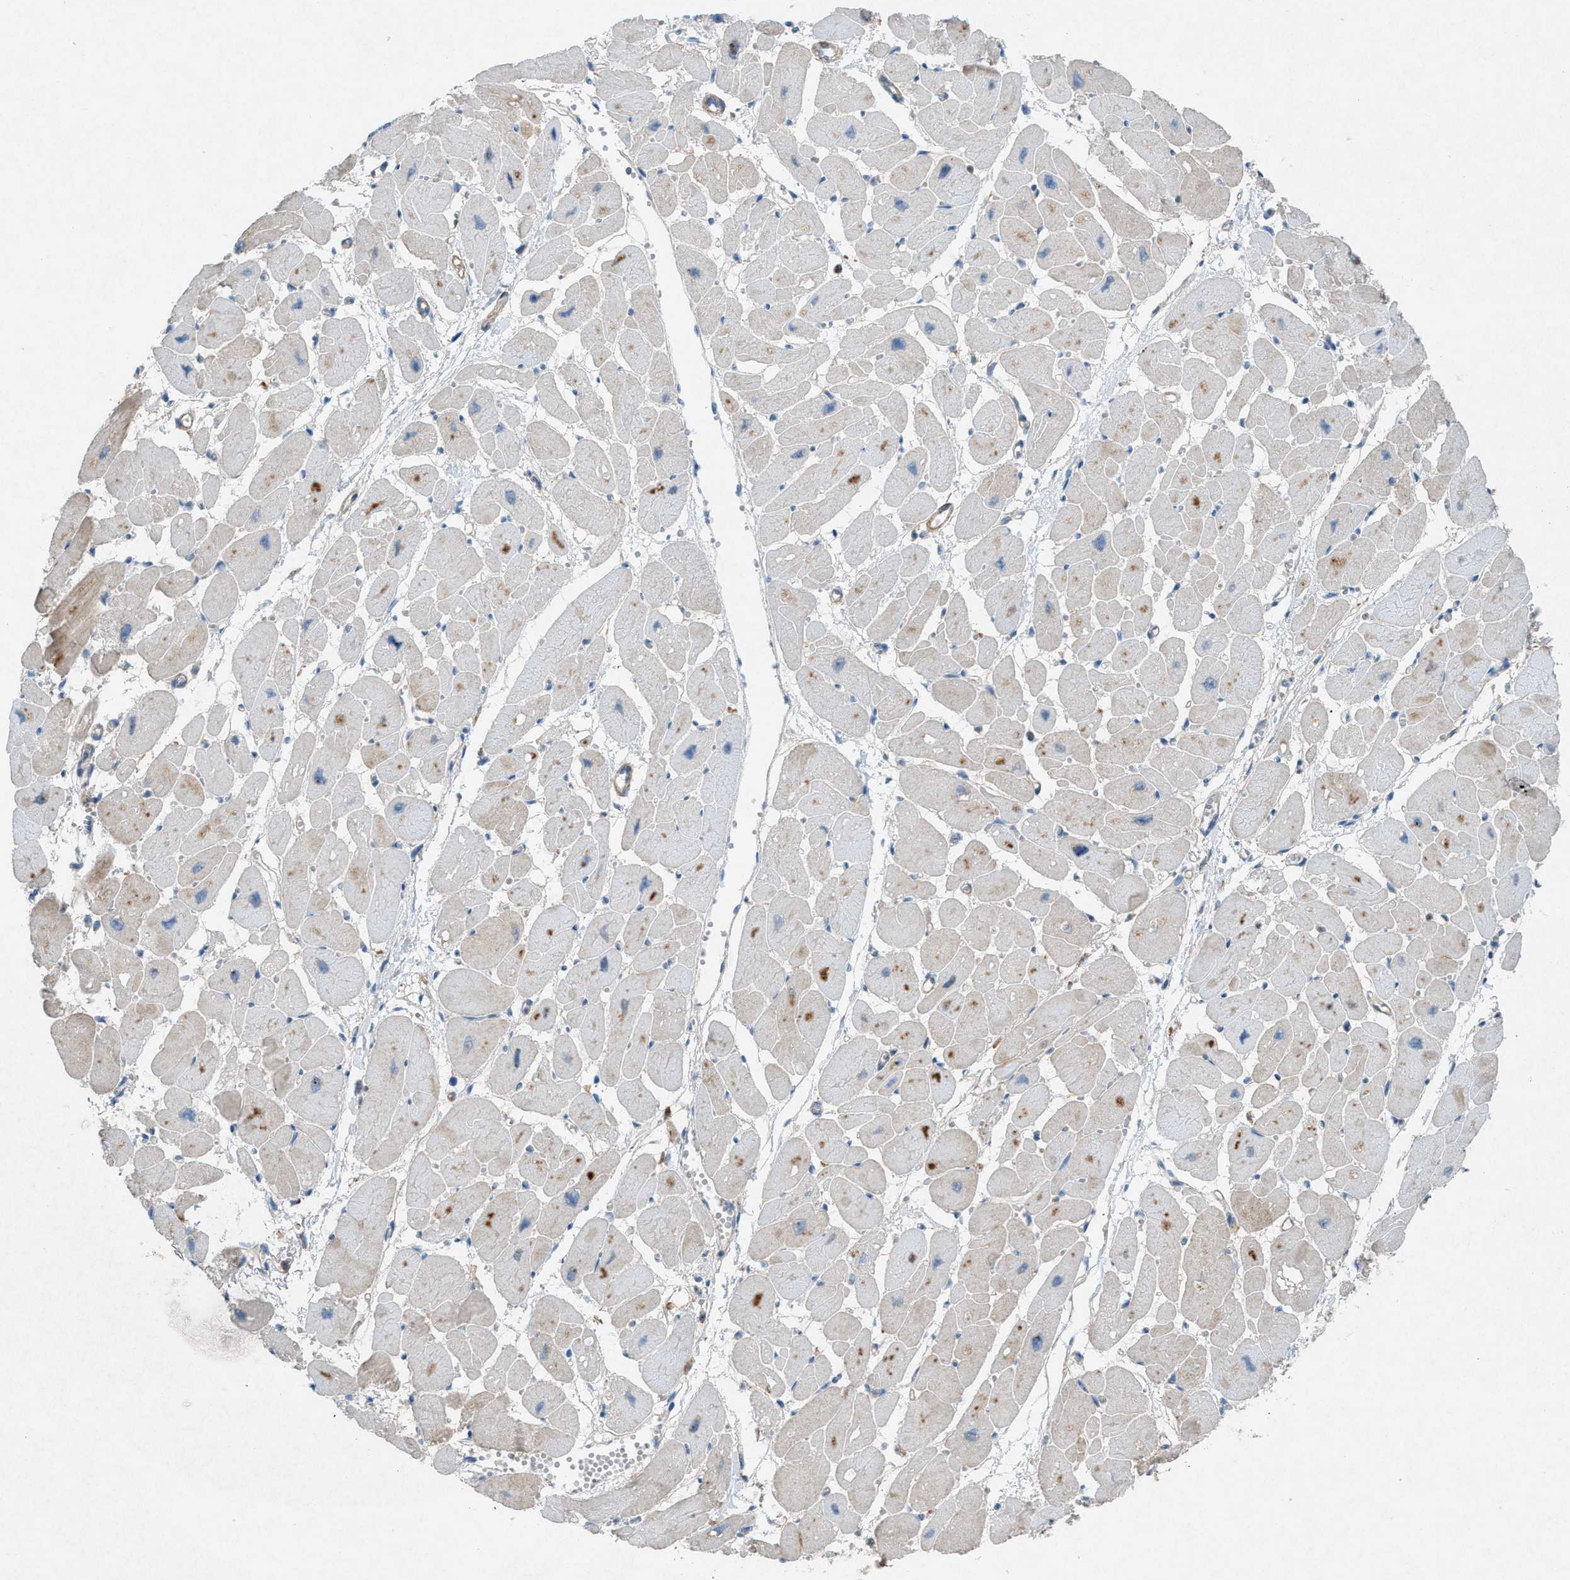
{"staining": {"intensity": "moderate", "quantity": "25%-75%", "location": "cytoplasmic/membranous"}, "tissue": "heart muscle", "cell_type": "Cardiomyocytes", "image_type": "normal", "snomed": [{"axis": "morphology", "description": "Normal tissue, NOS"}, {"axis": "topography", "description": "Heart"}], "caption": "Cardiomyocytes demonstrate medium levels of moderate cytoplasmic/membranous positivity in approximately 25%-75% of cells in benign human heart muscle. The staining is performed using DAB (3,3'-diaminobenzidine) brown chromogen to label protein expression. The nuclei are counter-stained blue using hematoxylin.", "gene": "NCK2", "patient": {"sex": "female", "age": 54}}